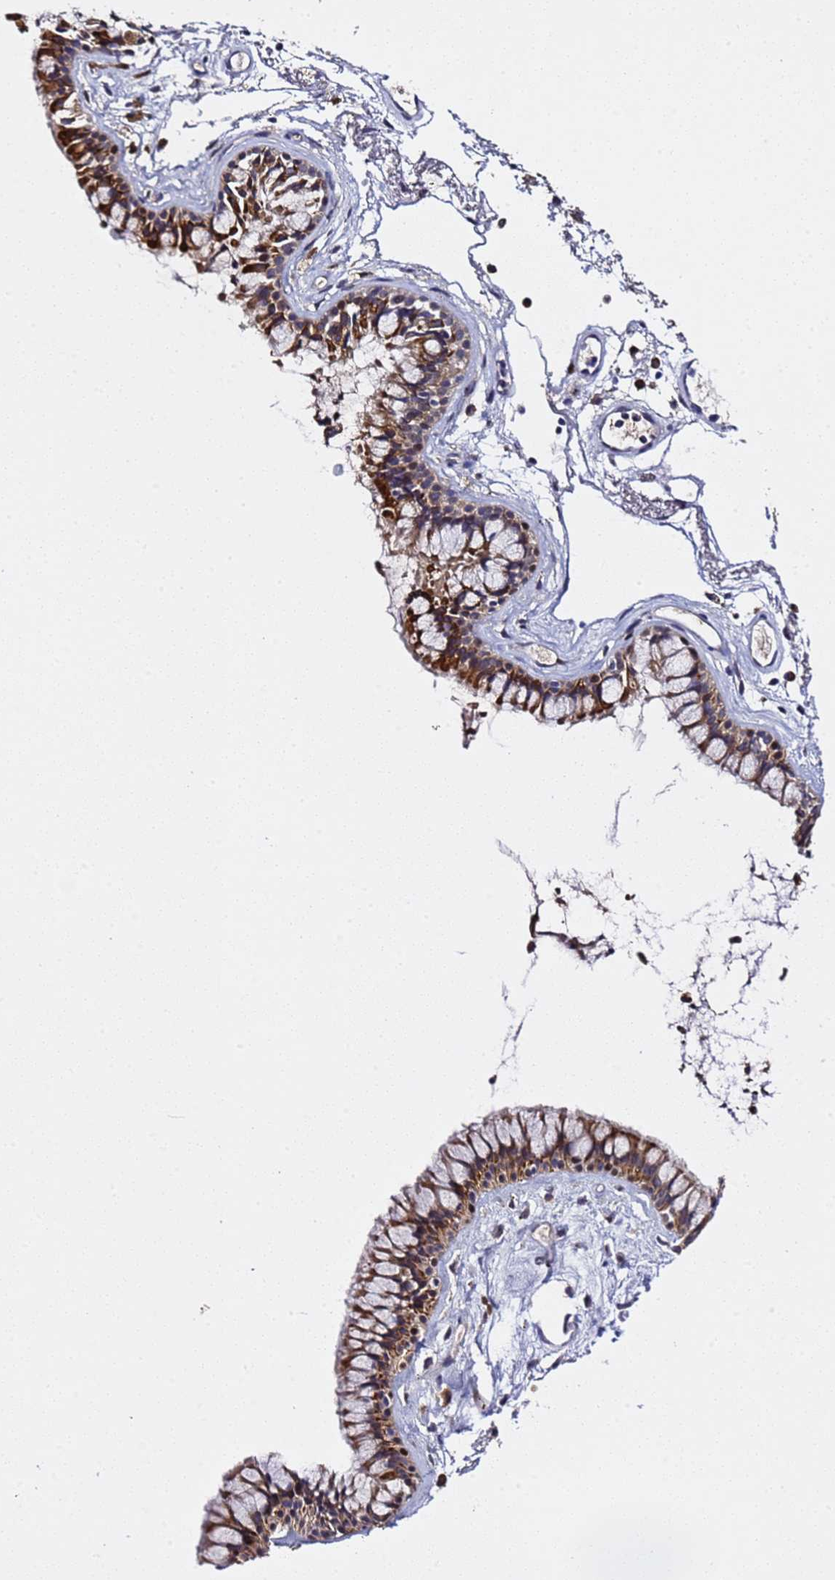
{"staining": {"intensity": "moderate", "quantity": ">75%", "location": "cytoplasmic/membranous"}, "tissue": "nasopharynx", "cell_type": "Respiratory epithelial cells", "image_type": "normal", "snomed": [{"axis": "morphology", "description": "Normal tissue, NOS"}, {"axis": "topography", "description": "Nasopharynx"}], "caption": "A high-resolution histopathology image shows IHC staining of normal nasopharynx, which reveals moderate cytoplasmic/membranous staining in approximately >75% of respiratory epithelial cells.", "gene": "ALG3", "patient": {"sex": "male", "age": 82}}